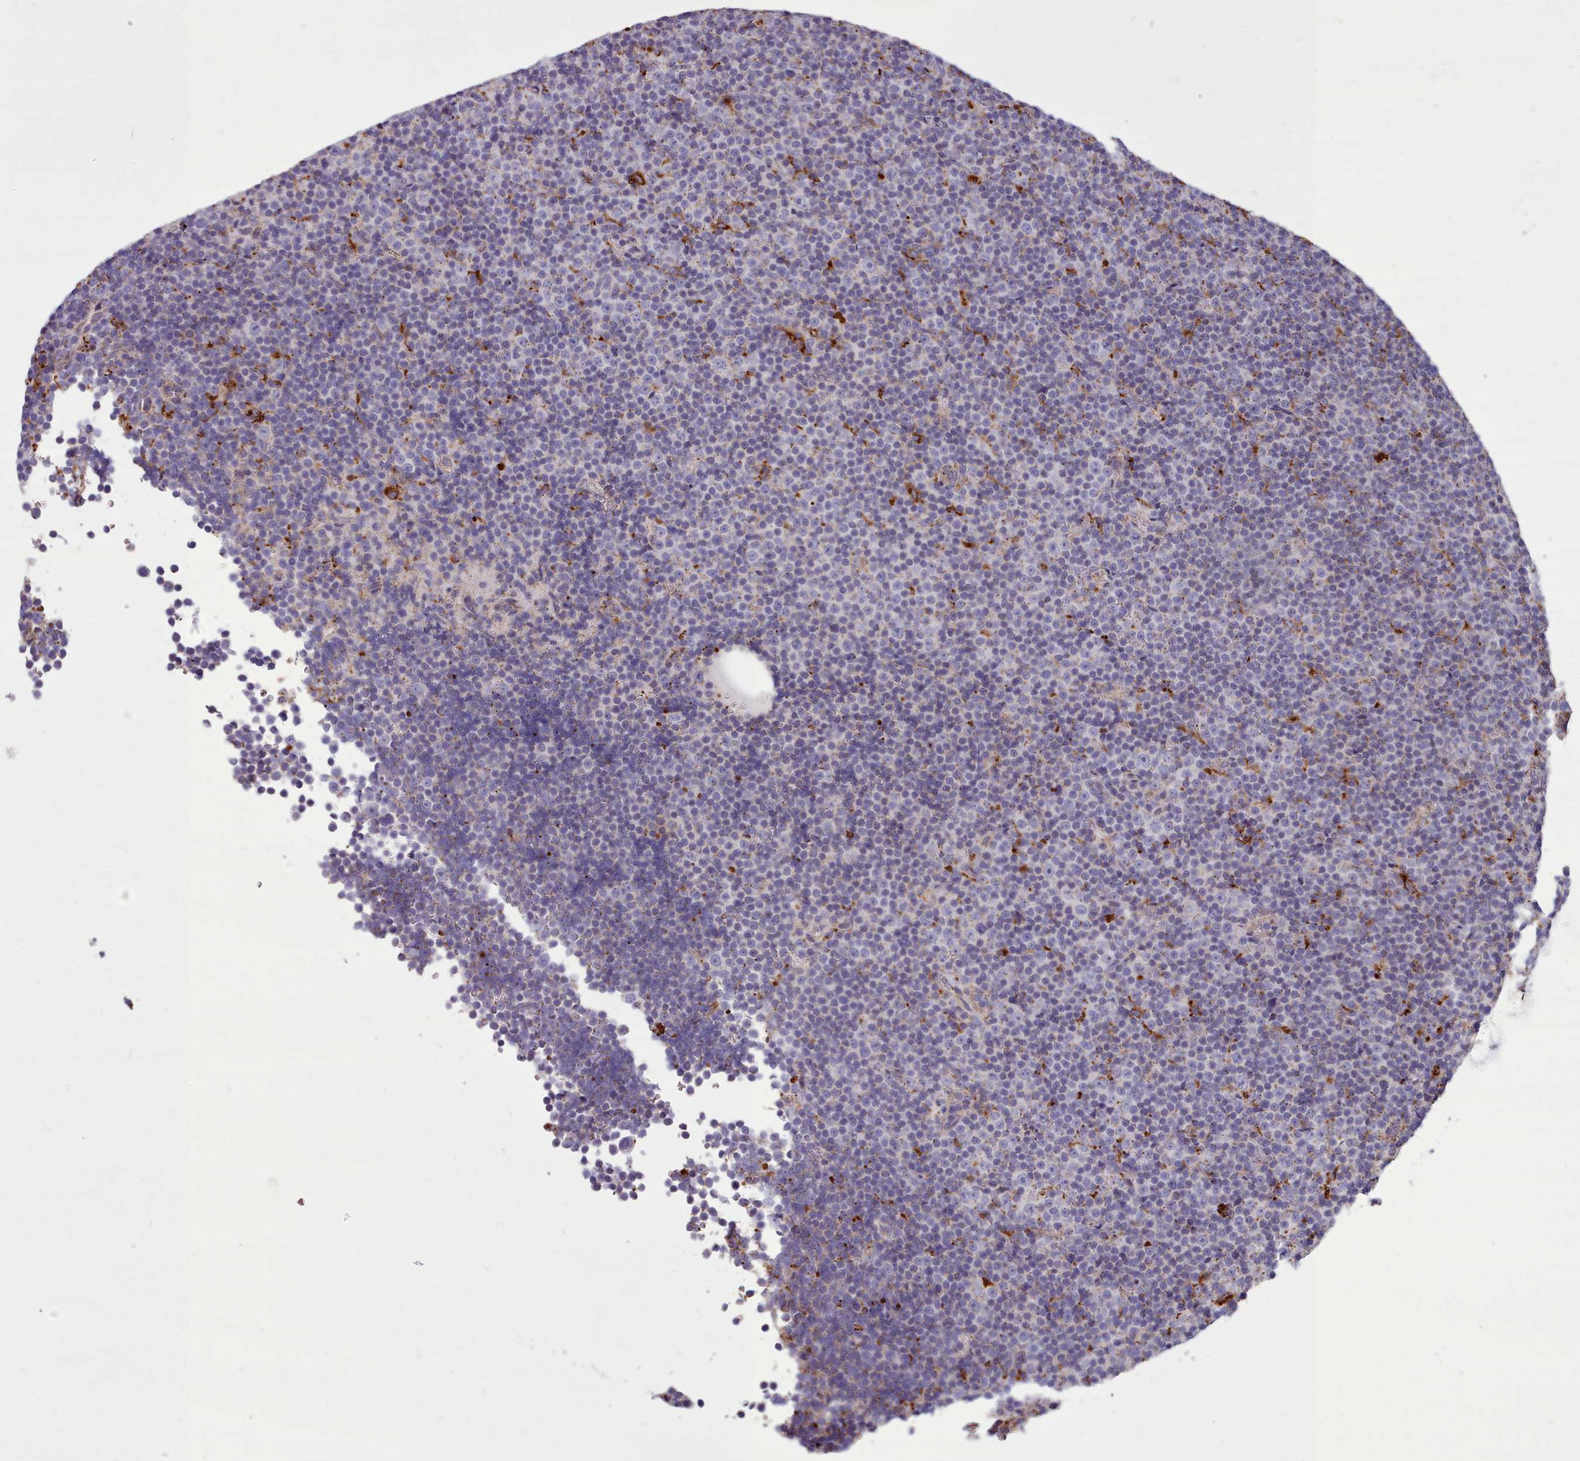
{"staining": {"intensity": "negative", "quantity": "none", "location": "none"}, "tissue": "lymphoma", "cell_type": "Tumor cells", "image_type": "cancer", "snomed": [{"axis": "morphology", "description": "Malignant lymphoma, non-Hodgkin's type, Low grade"}, {"axis": "topography", "description": "Lymph node"}], "caption": "This is a image of immunohistochemistry (IHC) staining of lymphoma, which shows no expression in tumor cells.", "gene": "PACSIN3", "patient": {"sex": "female", "age": 67}}